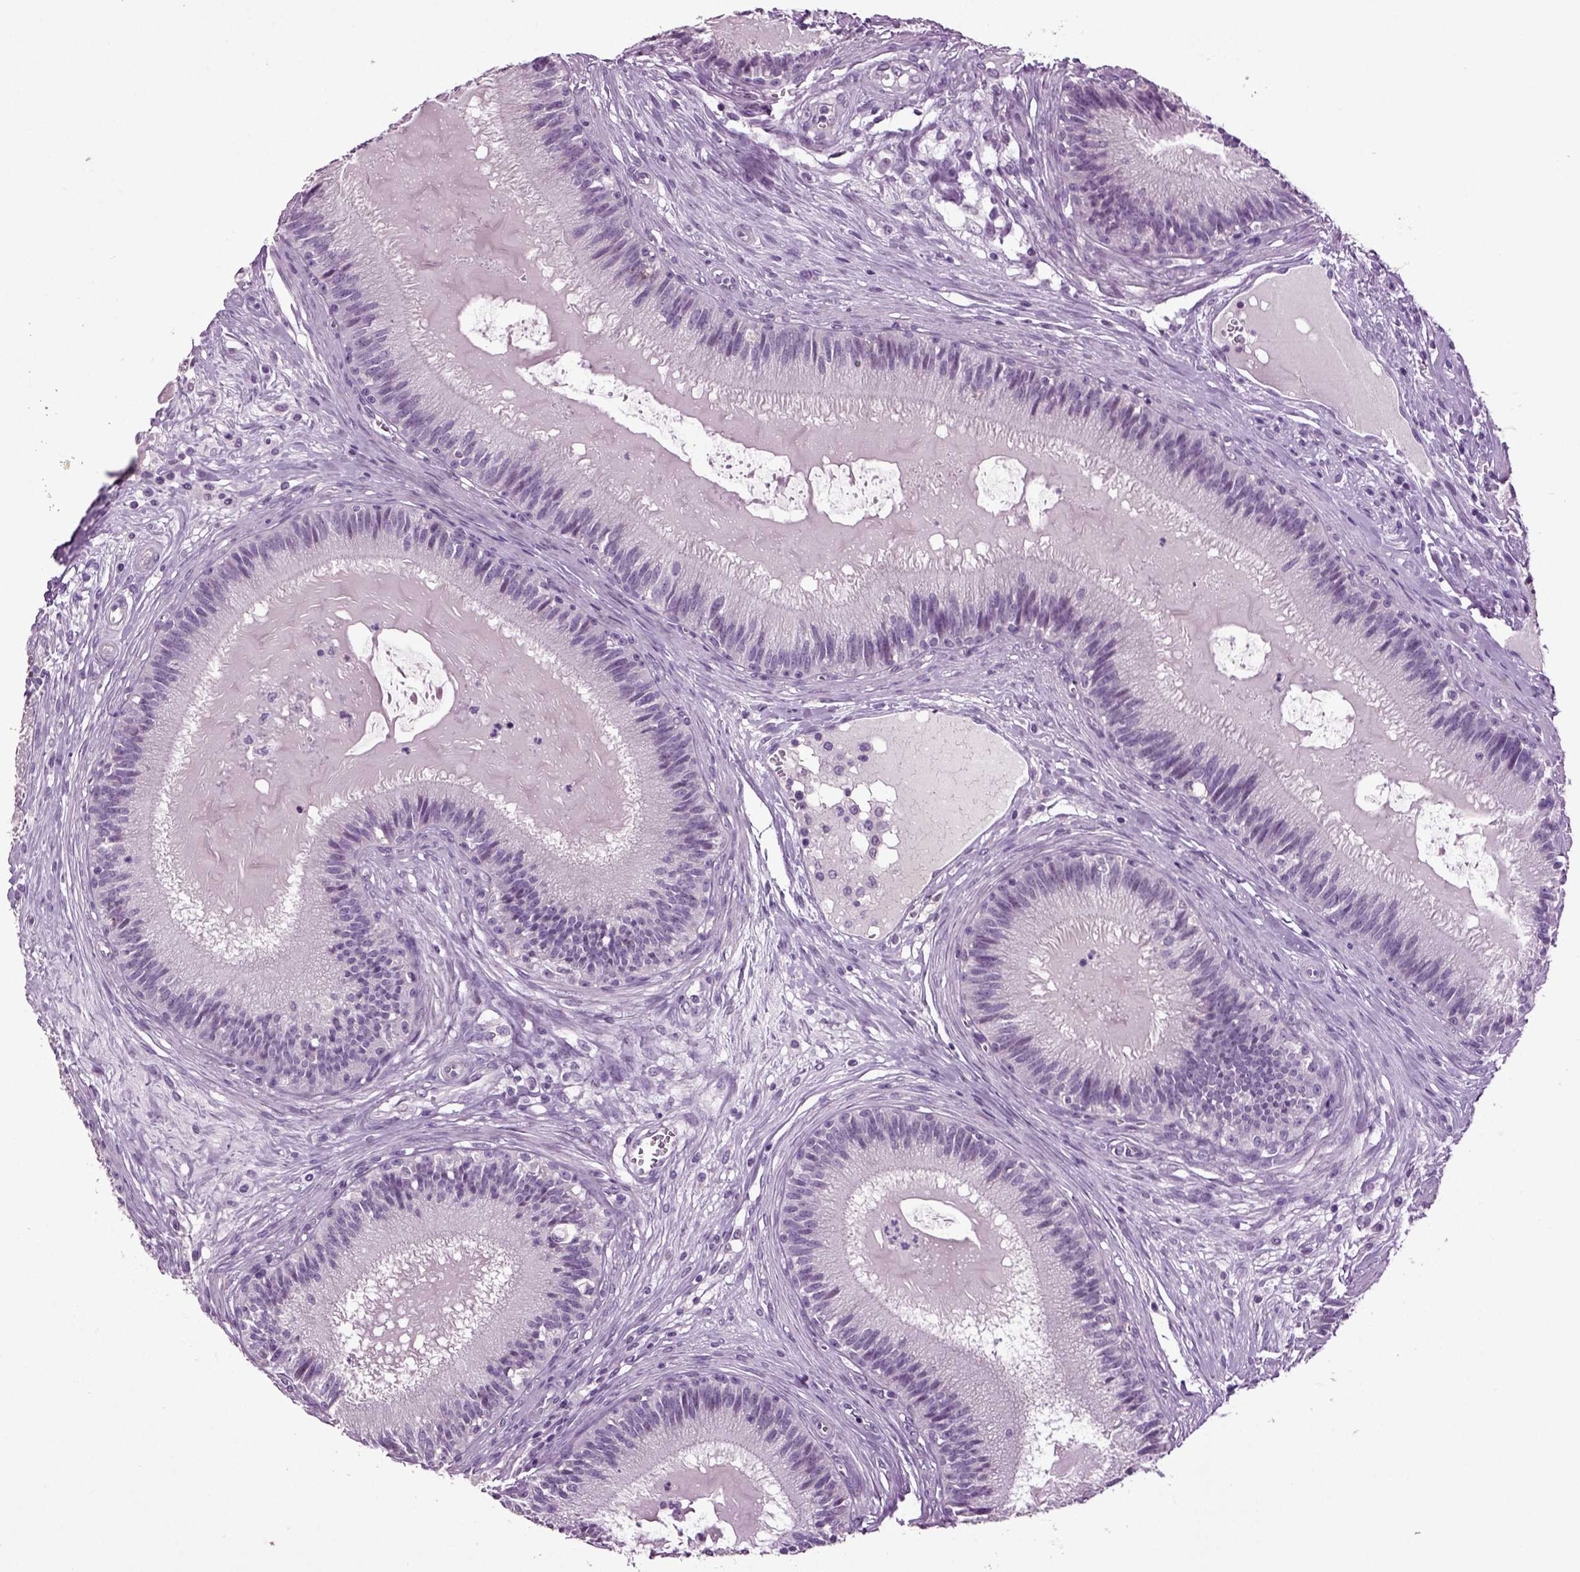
{"staining": {"intensity": "negative", "quantity": "none", "location": "none"}, "tissue": "epididymis", "cell_type": "Glandular cells", "image_type": "normal", "snomed": [{"axis": "morphology", "description": "Normal tissue, NOS"}, {"axis": "topography", "description": "Epididymis"}], "caption": "Image shows no significant protein expression in glandular cells of unremarkable epididymis.", "gene": "SLC17A6", "patient": {"sex": "male", "age": 27}}